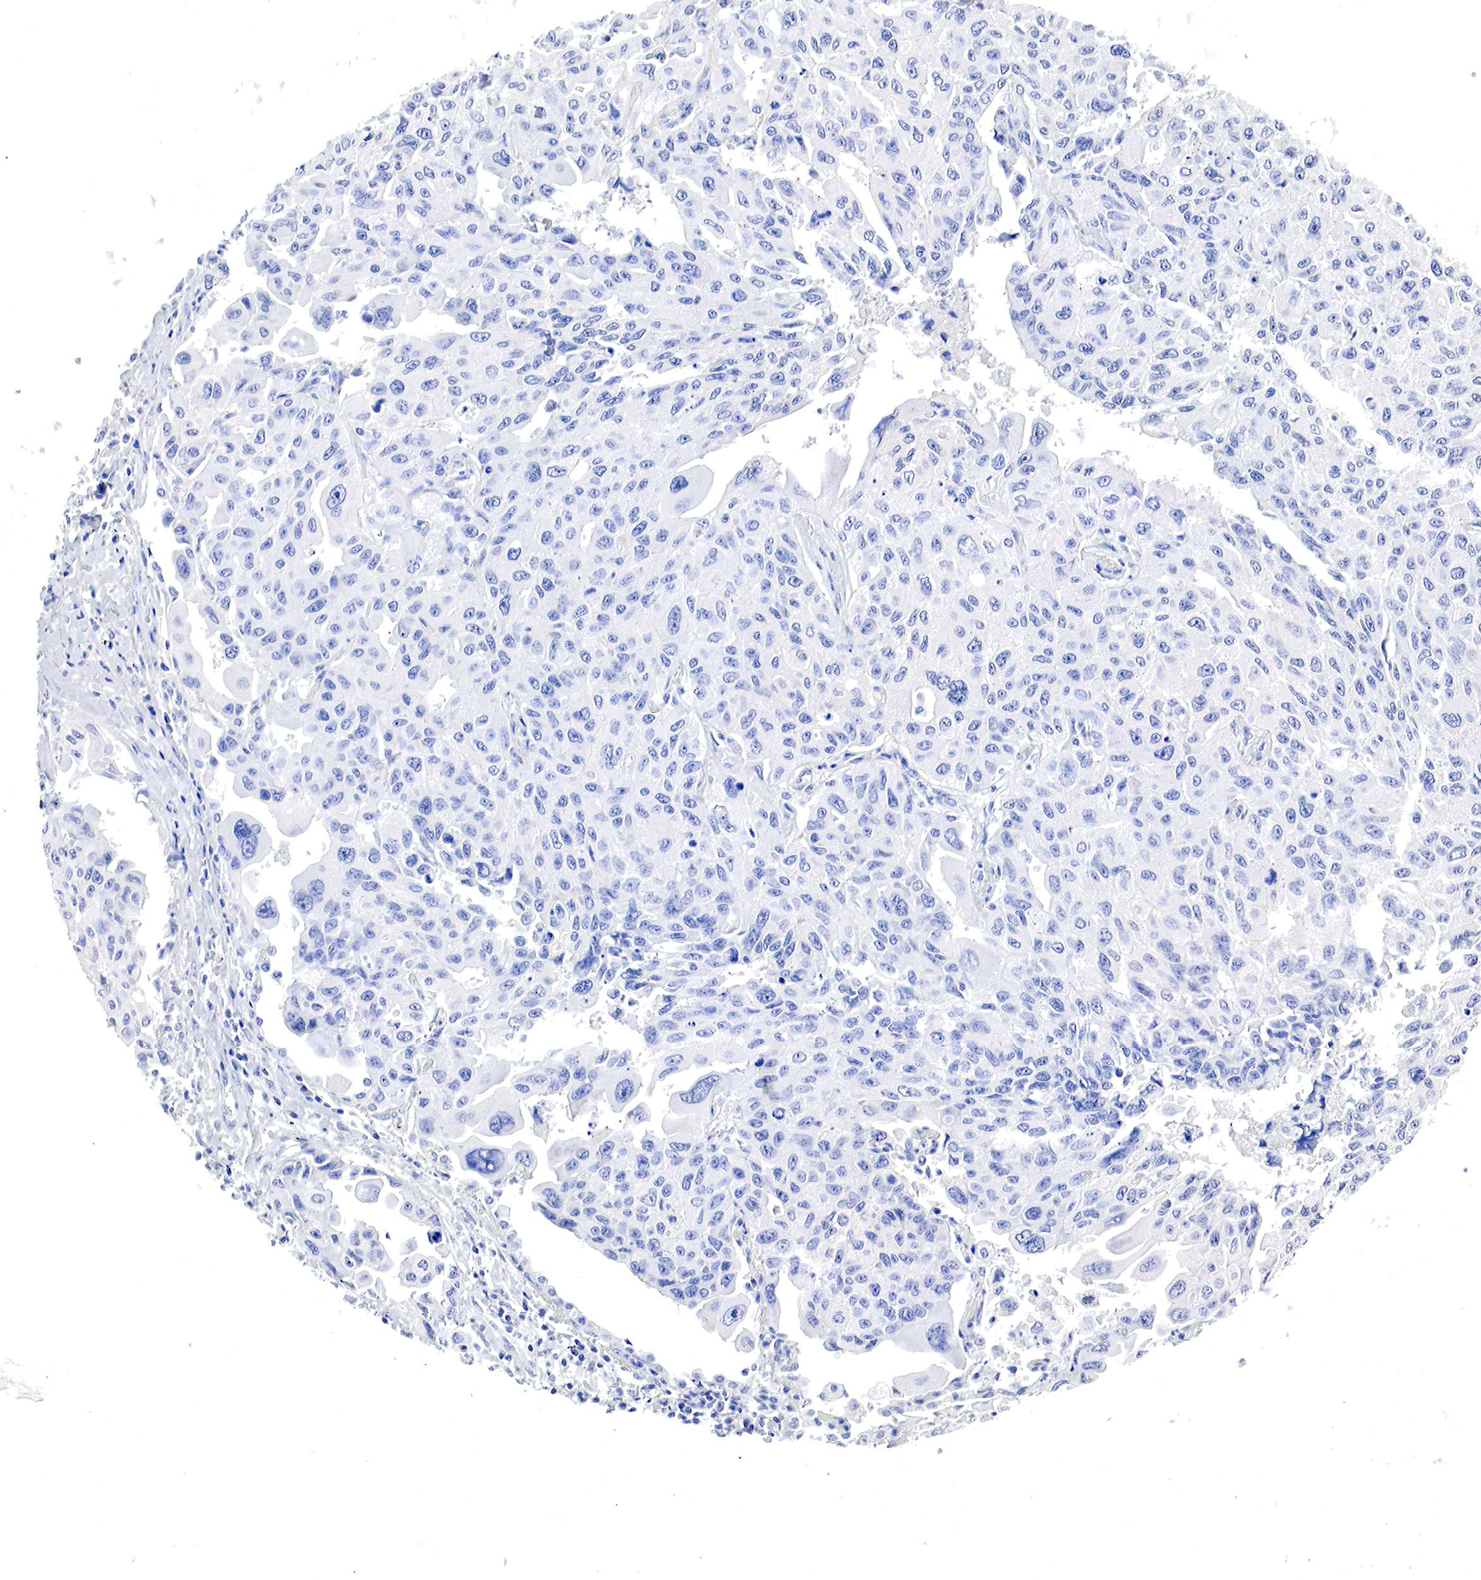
{"staining": {"intensity": "negative", "quantity": "none", "location": "none"}, "tissue": "lung cancer", "cell_type": "Tumor cells", "image_type": "cancer", "snomed": [{"axis": "morphology", "description": "Adenocarcinoma, NOS"}, {"axis": "topography", "description": "Lung"}], "caption": "DAB immunohistochemical staining of lung cancer exhibits no significant expression in tumor cells. (DAB (3,3'-diaminobenzidine) IHC, high magnification).", "gene": "OTC", "patient": {"sex": "male", "age": 64}}